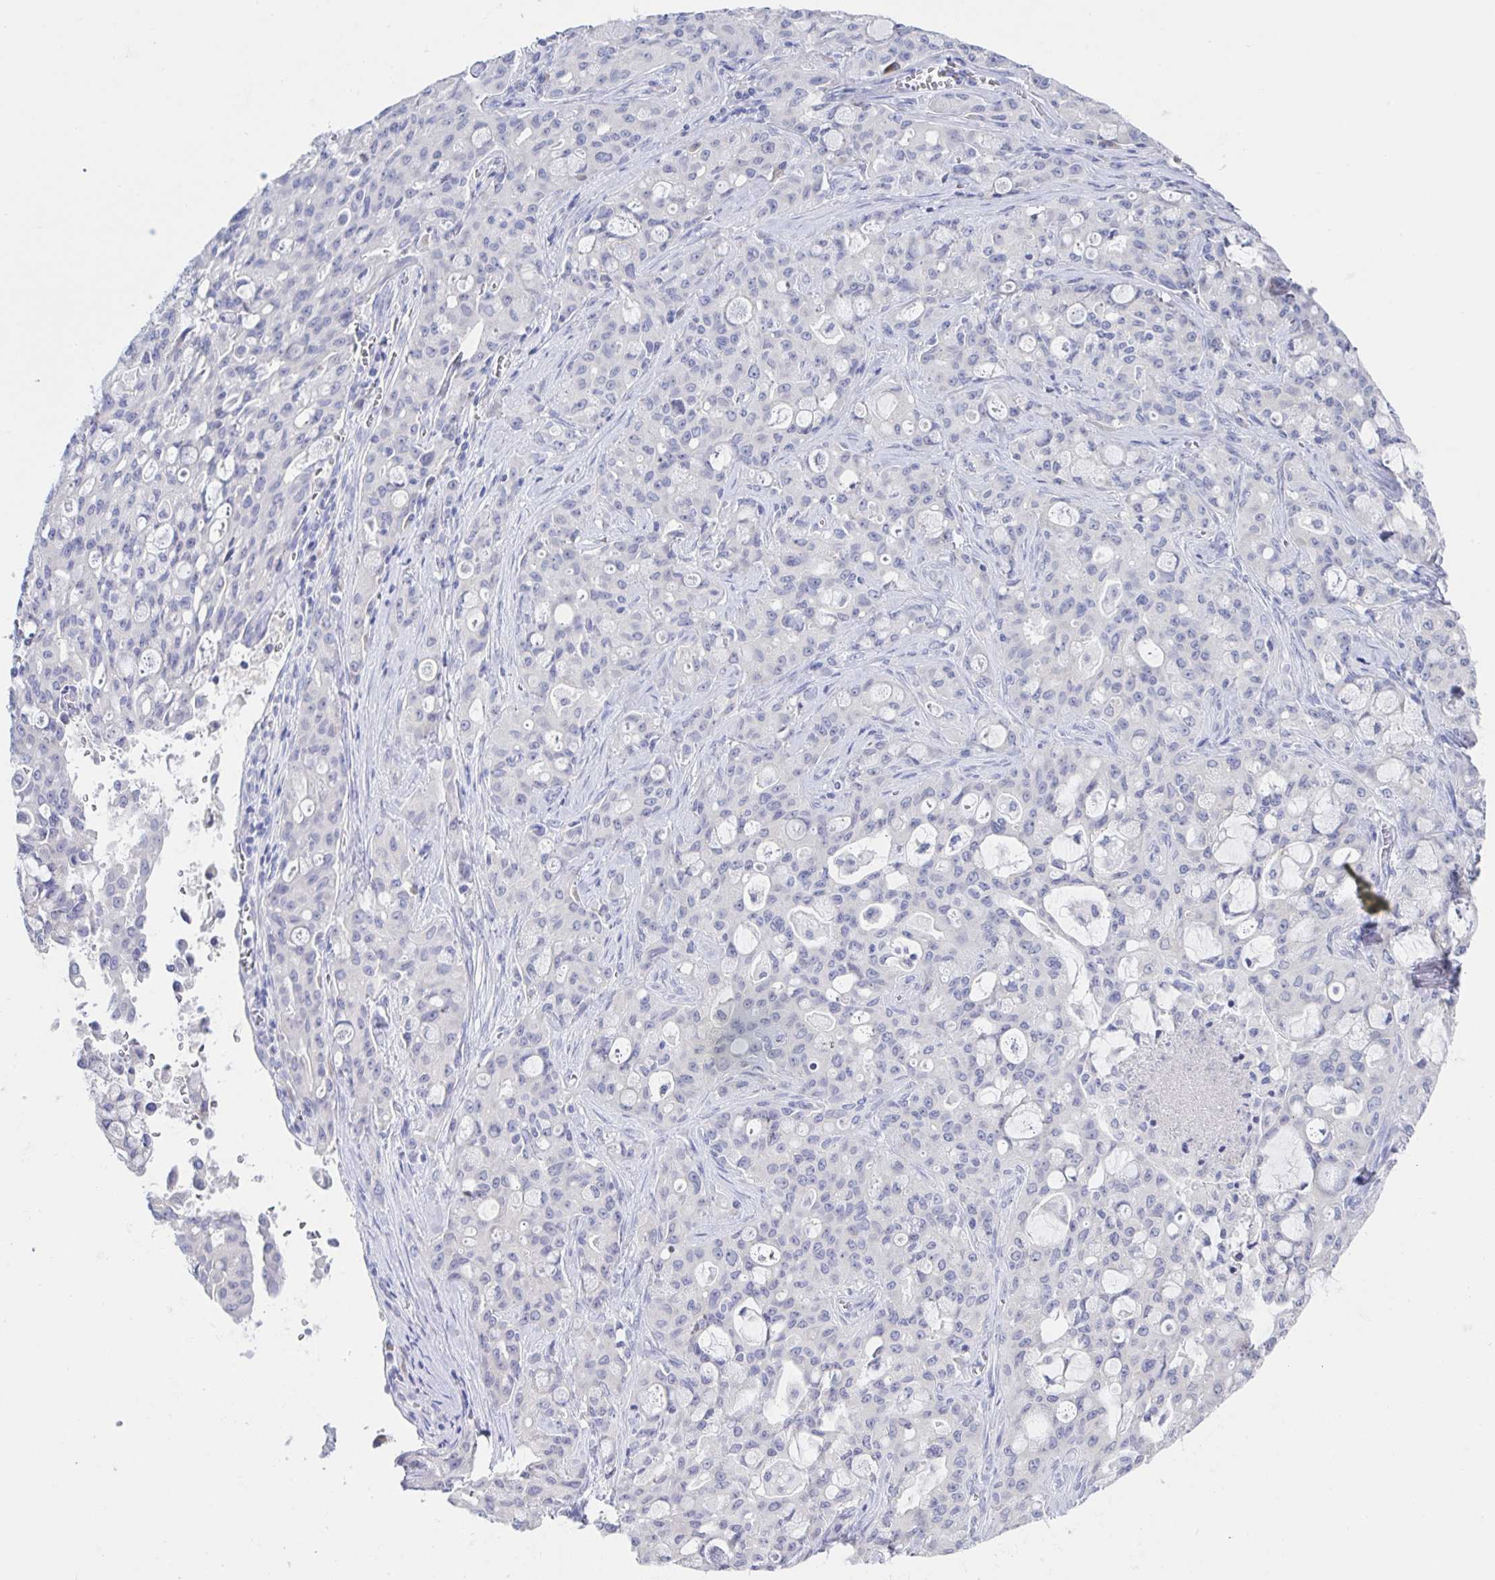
{"staining": {"intensity": "negative", "quantity": "none", "location": "none"}, "tissue": "lung cancer", "cell_type": "Tumor cells", "image_type": "cancer", "snomed": [{"axis": "morphology", "description": "Adenocarcinoma, NOS"}, {"axis": "topography", "description": "Lung"}], "caption": "Tumor cells show no significant staining in adenocarcinoma (lung).", "gene": "SIAH3", "patient": {"sex": "female", "age": 44}}